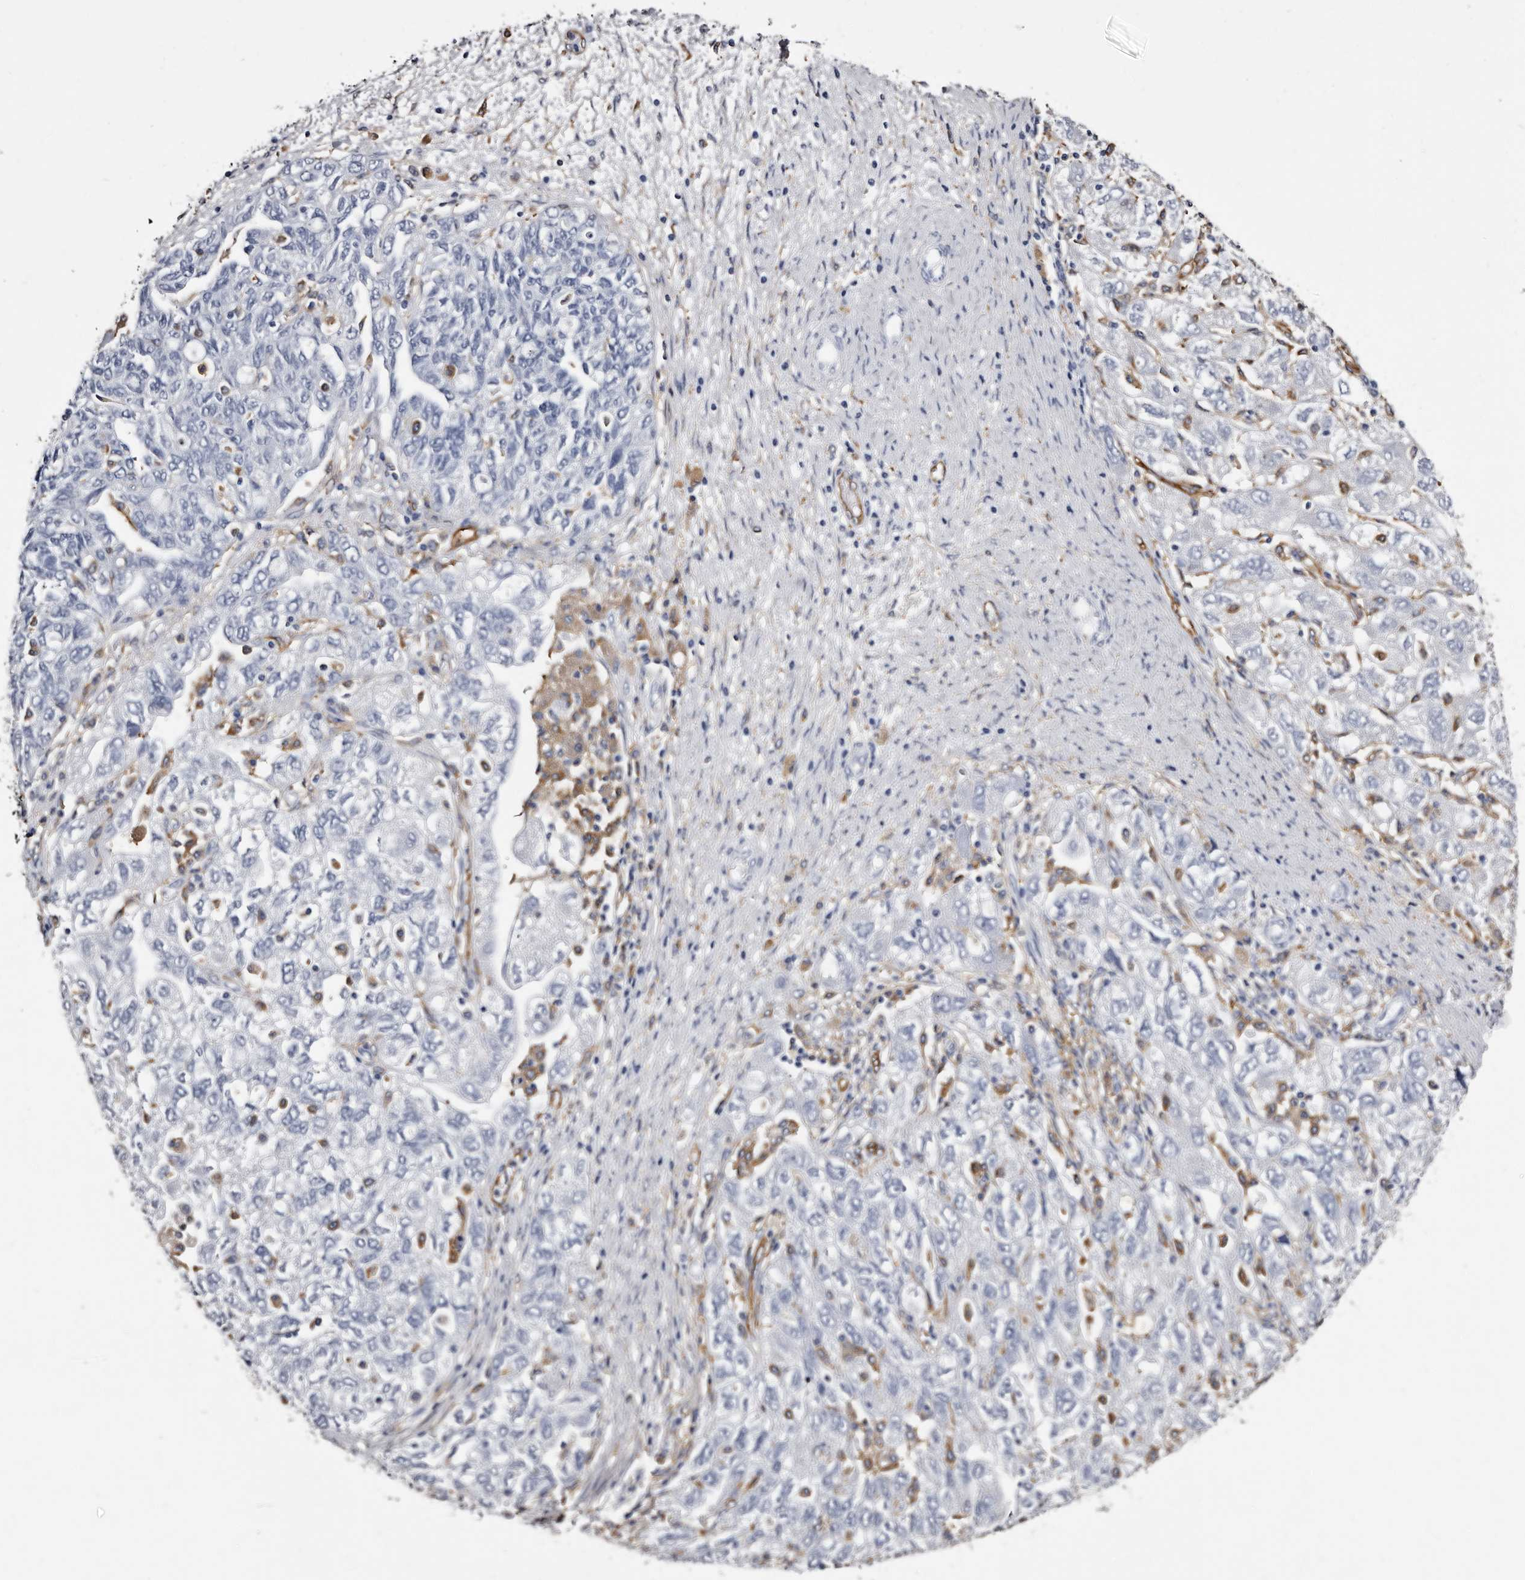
{"staining": {"intensity": "negative", "quantity": "none", "location": "none"}, "tissue": "ovarian cancer", "cell_type": "Tumor cells", "image_type": "cancer", "snomed": [{"axis": "morphology", "description": "Carcinoma, NOS"}, {"axis": "morphology", "description": "Cystadenocarcinoma, serous, NOS"}, {"axis": "topography", "description": "Ovary"}], "caption": "The immunohistochemistry image has no significant expression in tumor cells of ovarian serous cystadenocarcinoma tissue.", "gene": "EPB41L3", "patient": {"sex": "female", "age": 69}}